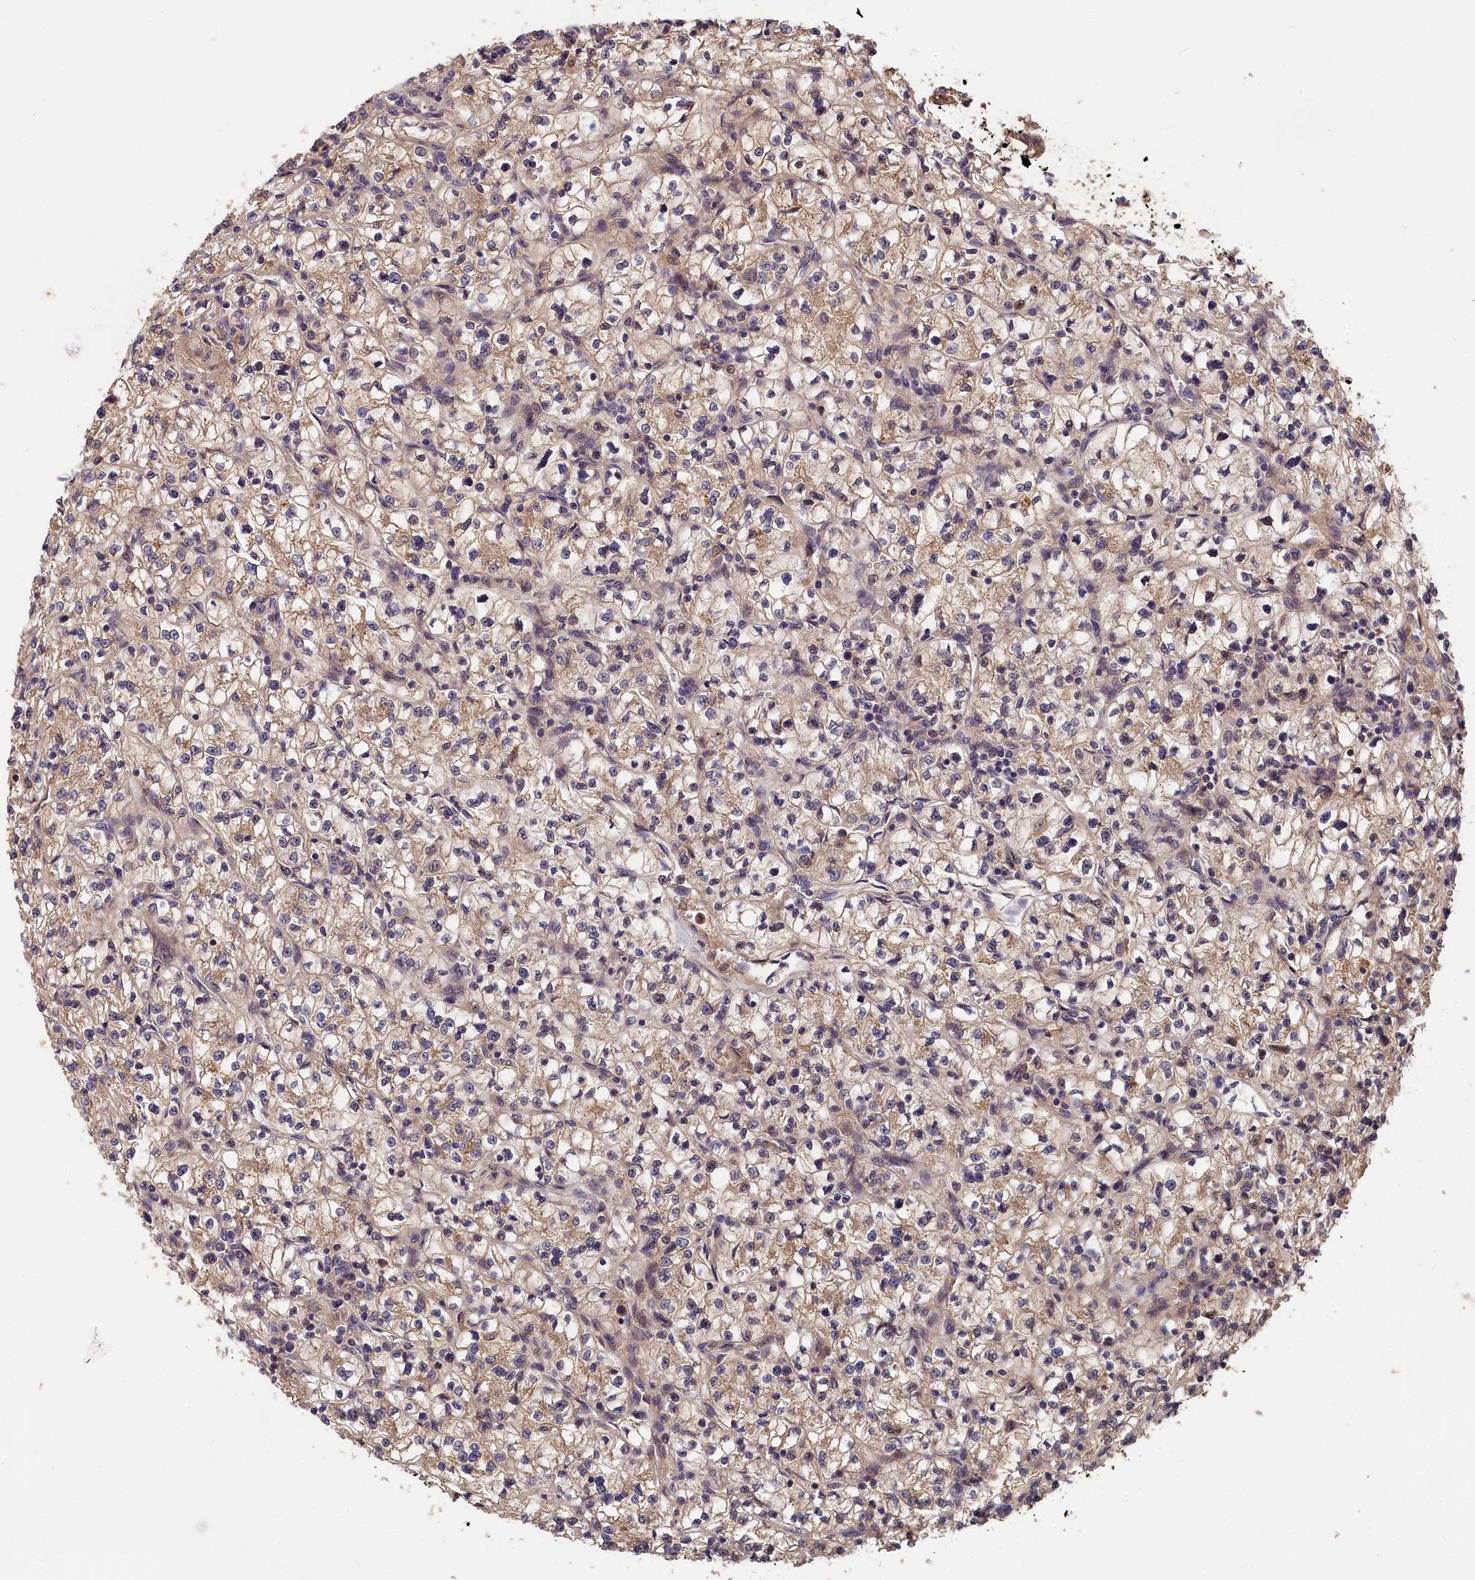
{"staining": {"intensity": "weak", "quantity": "25%-75%", "location": "cytoplasmic/membranous"}, "tissue": "renal cancer", "cell_type": "Tumor cells", "image_type": "cancer", "snomed": [{"axis": "morphology", "description": "Adenocarcinoma, NOS"}, {"axis": "topography", "description": "Kidney"}], "caption": "Immunohistochemical staining of human renal adenocarcinoma demonstrates weak cytoplasmic/membranous protein positivity in approximately 25%-75% of tumor cells.", "gene": "ITIH1", "patient": {"sex": "female", "age": 64}}